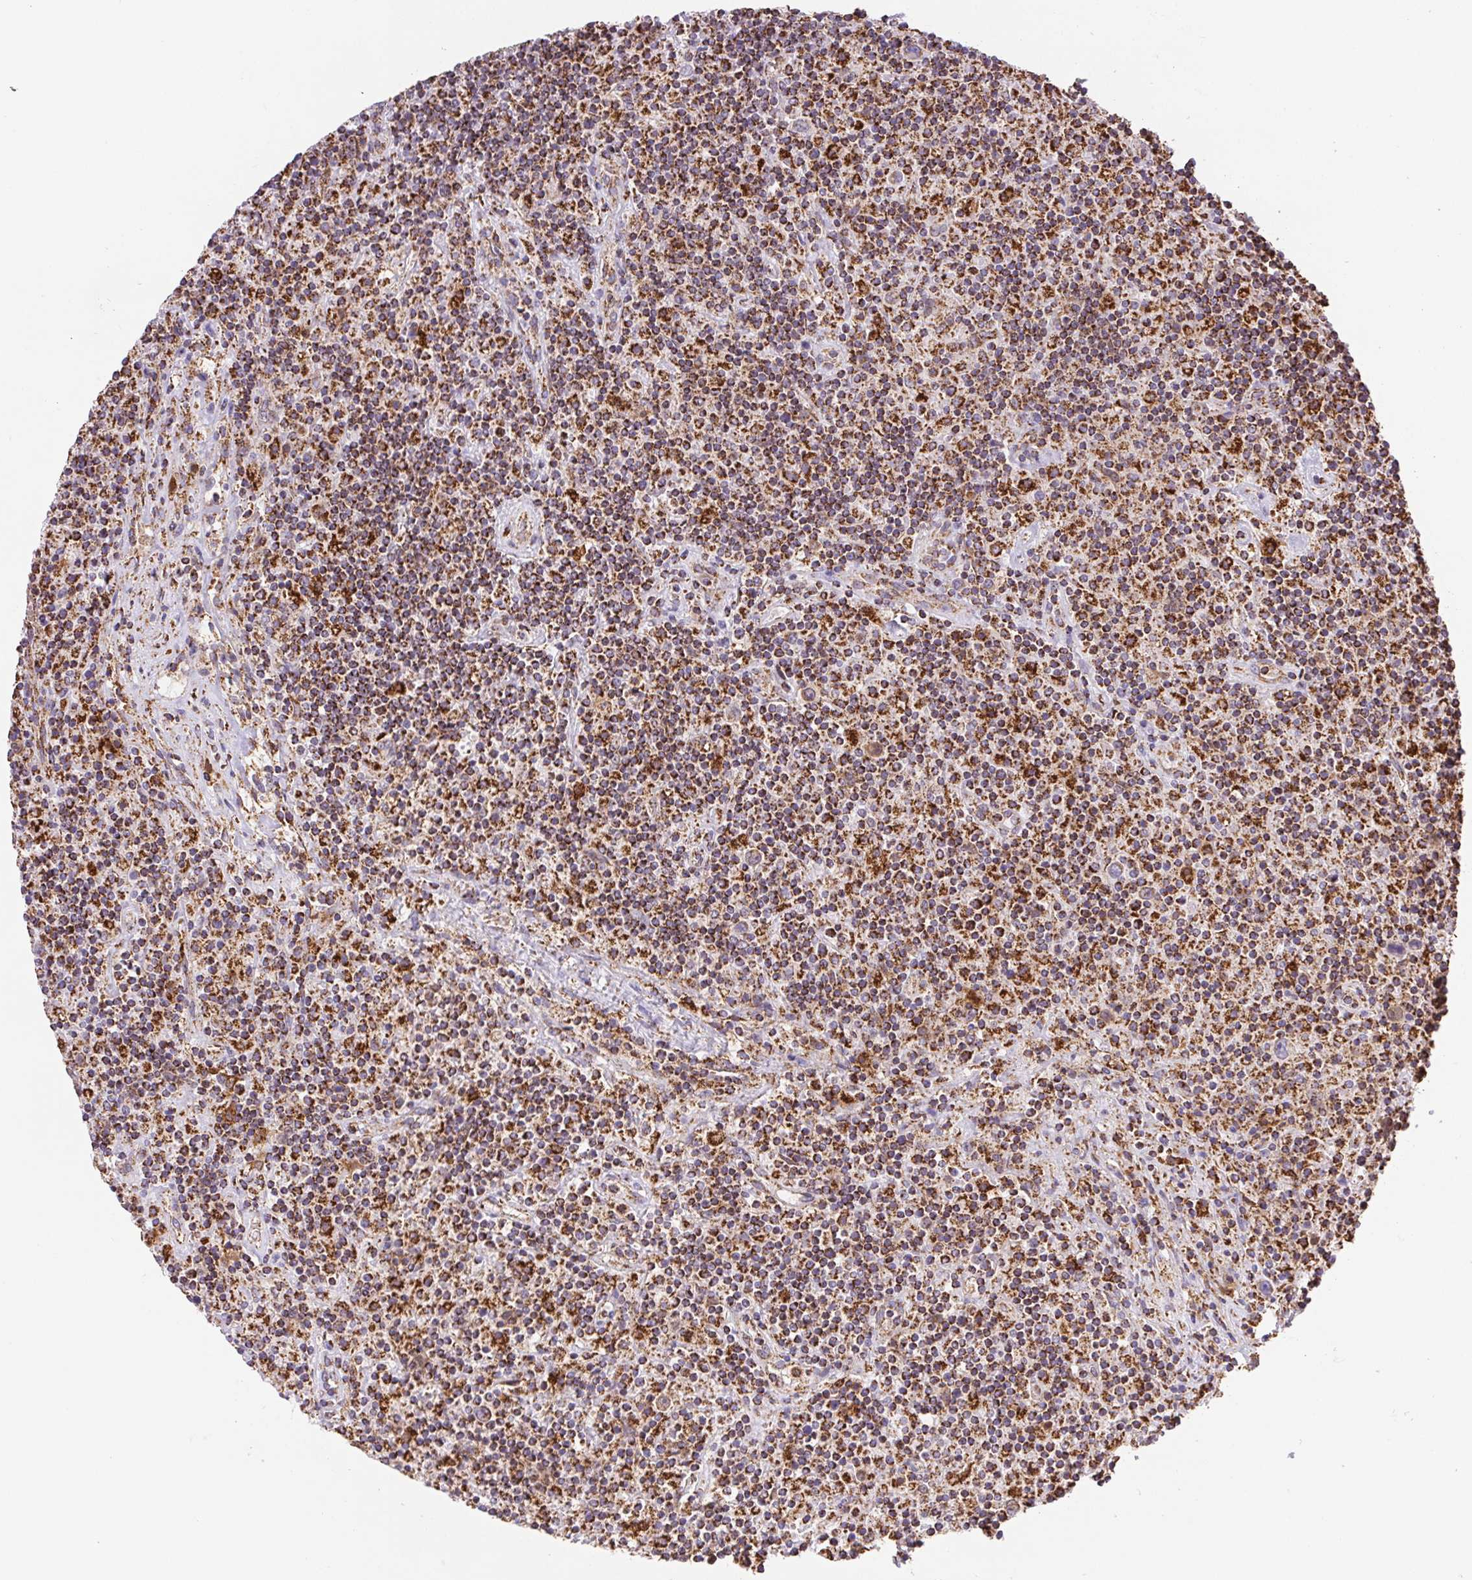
{"staining": {"intensity": "moderate", "quantity": ">75%", "location": "cytoplasmic/membranous"}, "tissue": "lymphoma", "cell_type": "Tumor cells", "image_type": "cancer", "snomed": [{"axis": "morphology", "description": "Hodgkin's disease, NOS"}, {"axis": "topography", "description": "Lymph node"}], "caption": "Lymphoma was stained to show a protein in brown. There is medium levels of moderate cytoplasmic/membranous positivity in about >75% of tumor cells.", "gene": "NIPSNAP2", "patient": {"sex": "male", "age": 70}}